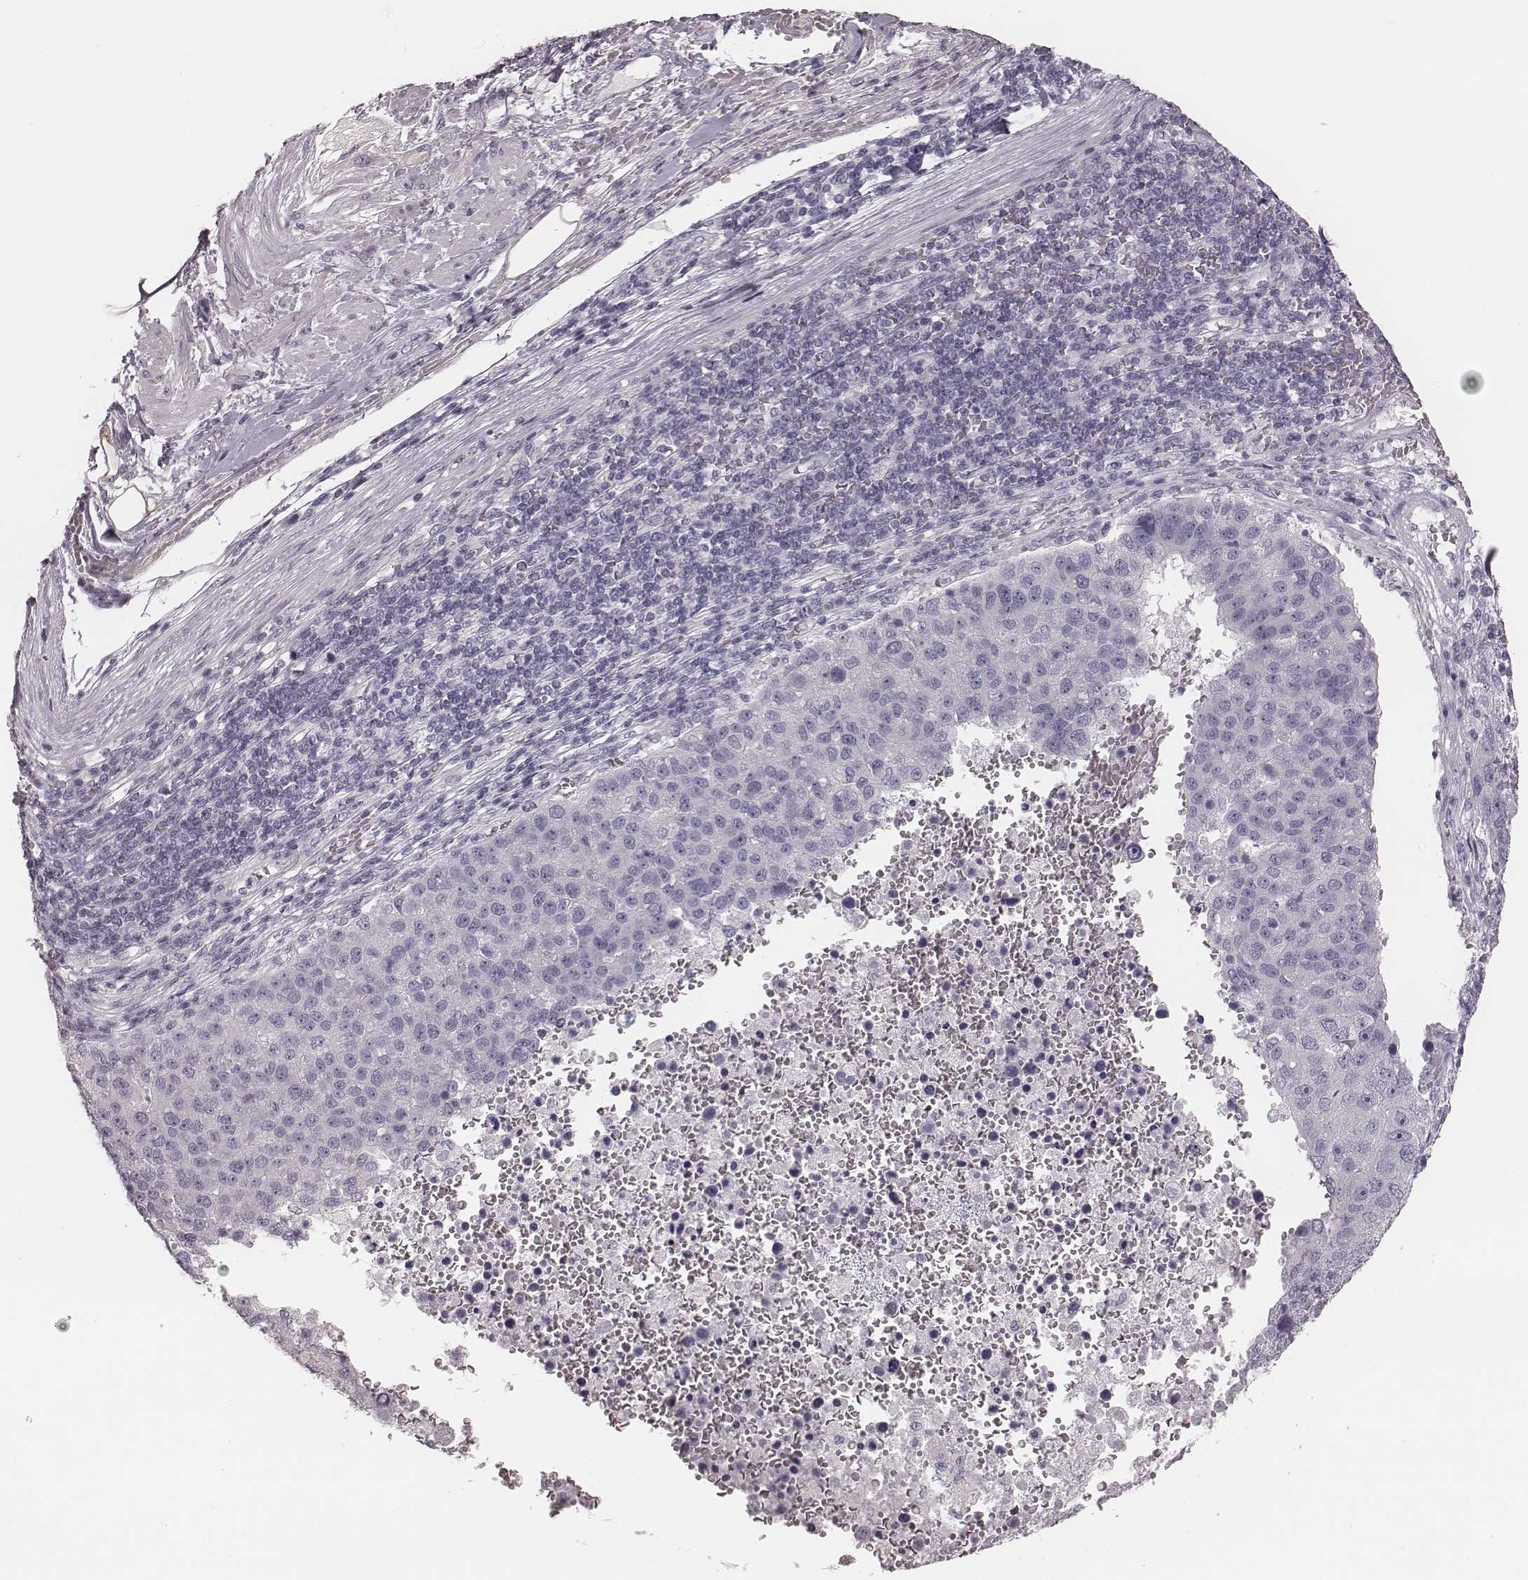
{"staining": {"intensity": "negative", "quantity": "none", "location": "none"}, "tissue": "pancreatic cancer", "cell_type": "Tumor cells", "image_type": "cancer", "snomed": [{"axis": "morphology", "description": "Adenocarcinoma, NOS"}, {"axis": "topography", "description": "Pancreas"}], "caption": "Protein analysis of pancreatic cancer (adenocarcinoma) exhibits no significant expression in tumor cells.", "gene": "SPA17", "patient": {"sex": "female", "age": 61}}